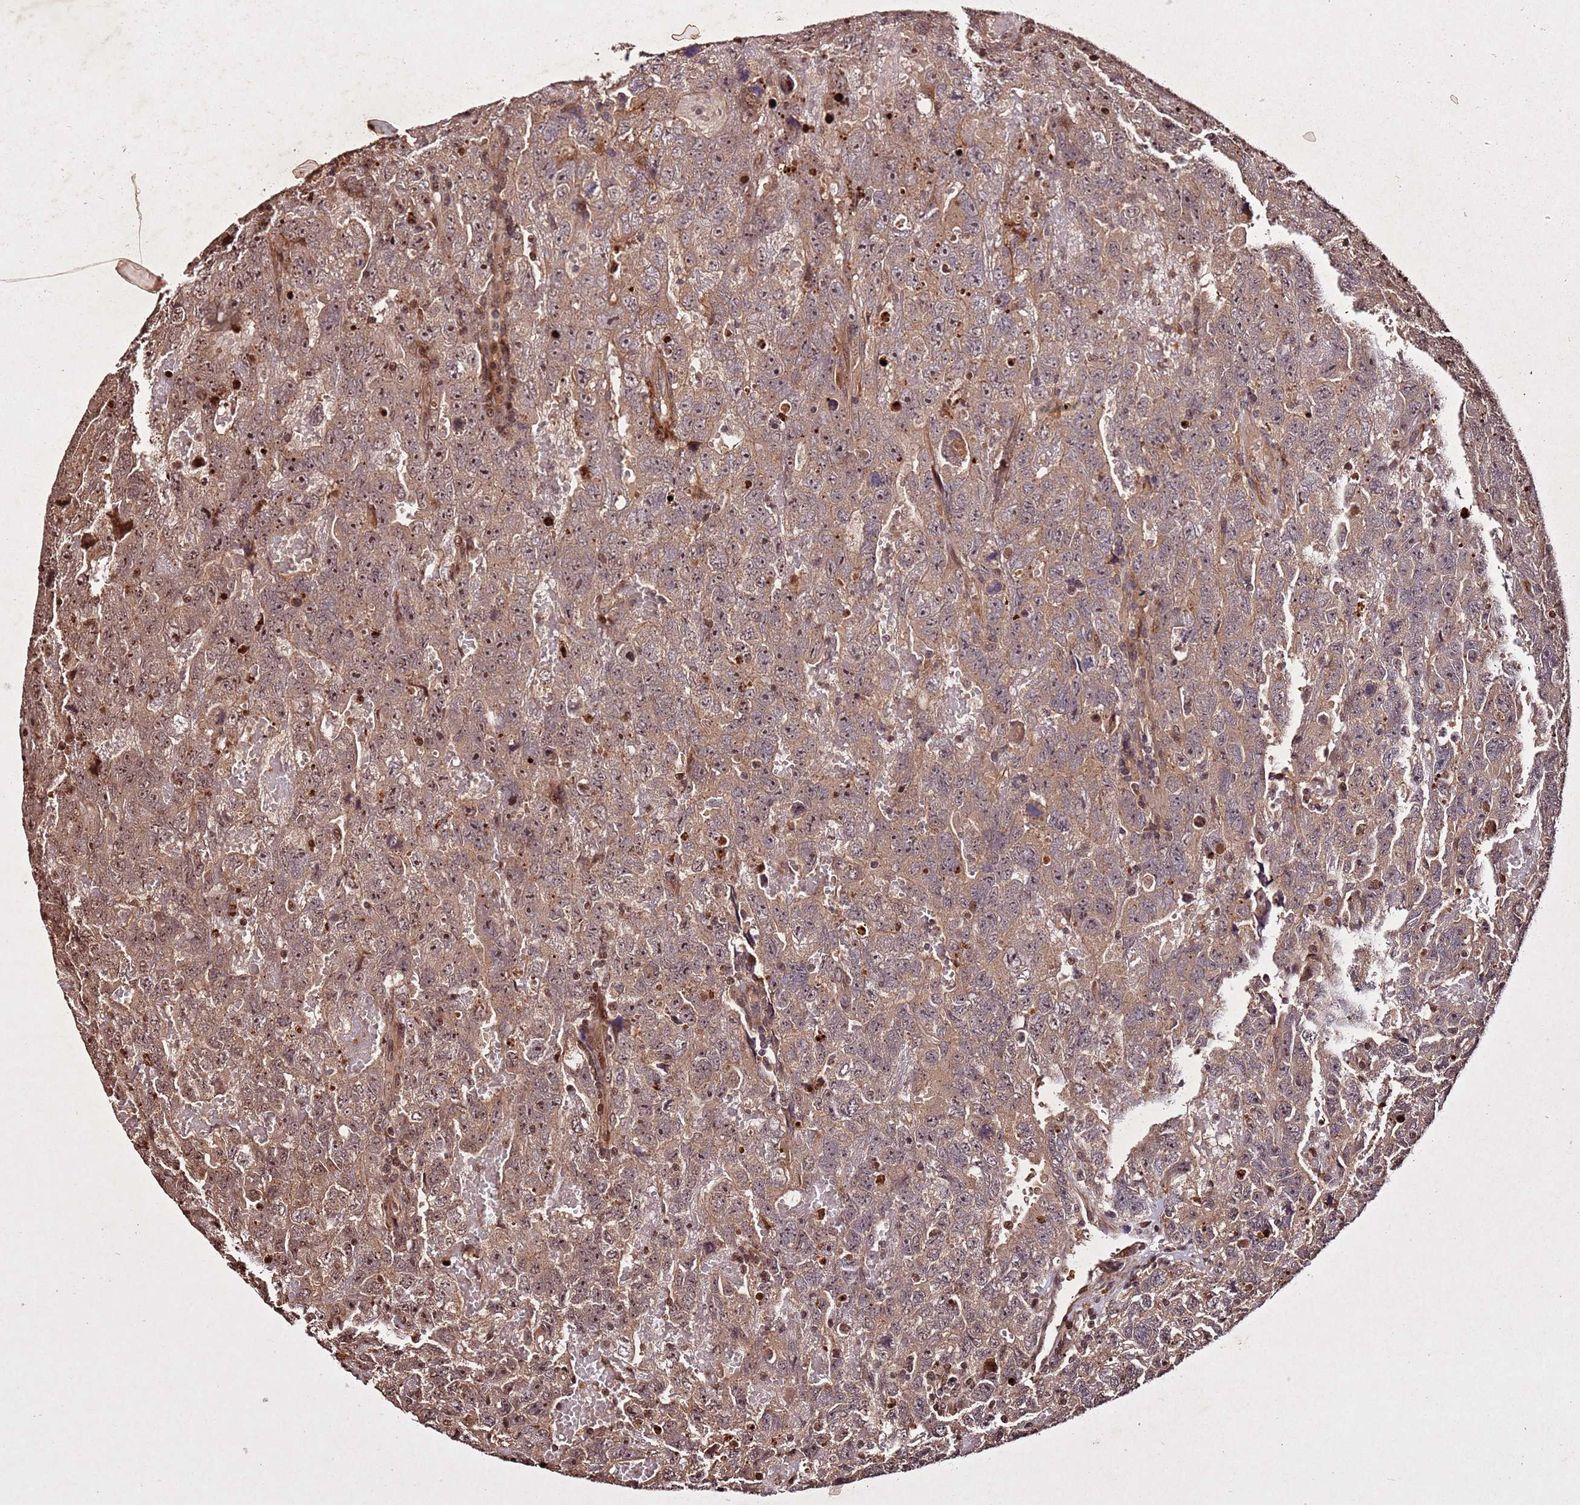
{"staining": {"intensity": "moderate", "quantity": ">75%", "location": "cytoplasmic/membranous,nuclear"}, "tissue": "testis cancer", "cell_type": "Tumor cells", "image_type": "cancer", "snomed": [{"axis": "morphology", "description": "Carcinoma, Embryonal, NOS"}, {"axis": "topography", "description": "Testis"}], "caption": "Immunohistochemical staining of embryonal carcinoma (testis) displays moderate cytoplasmic/membranous and nuclear protein positivity in about >75% of tumor cells.", "gene": "PTMA", "patient": {"sex": "male", "age": 45}}